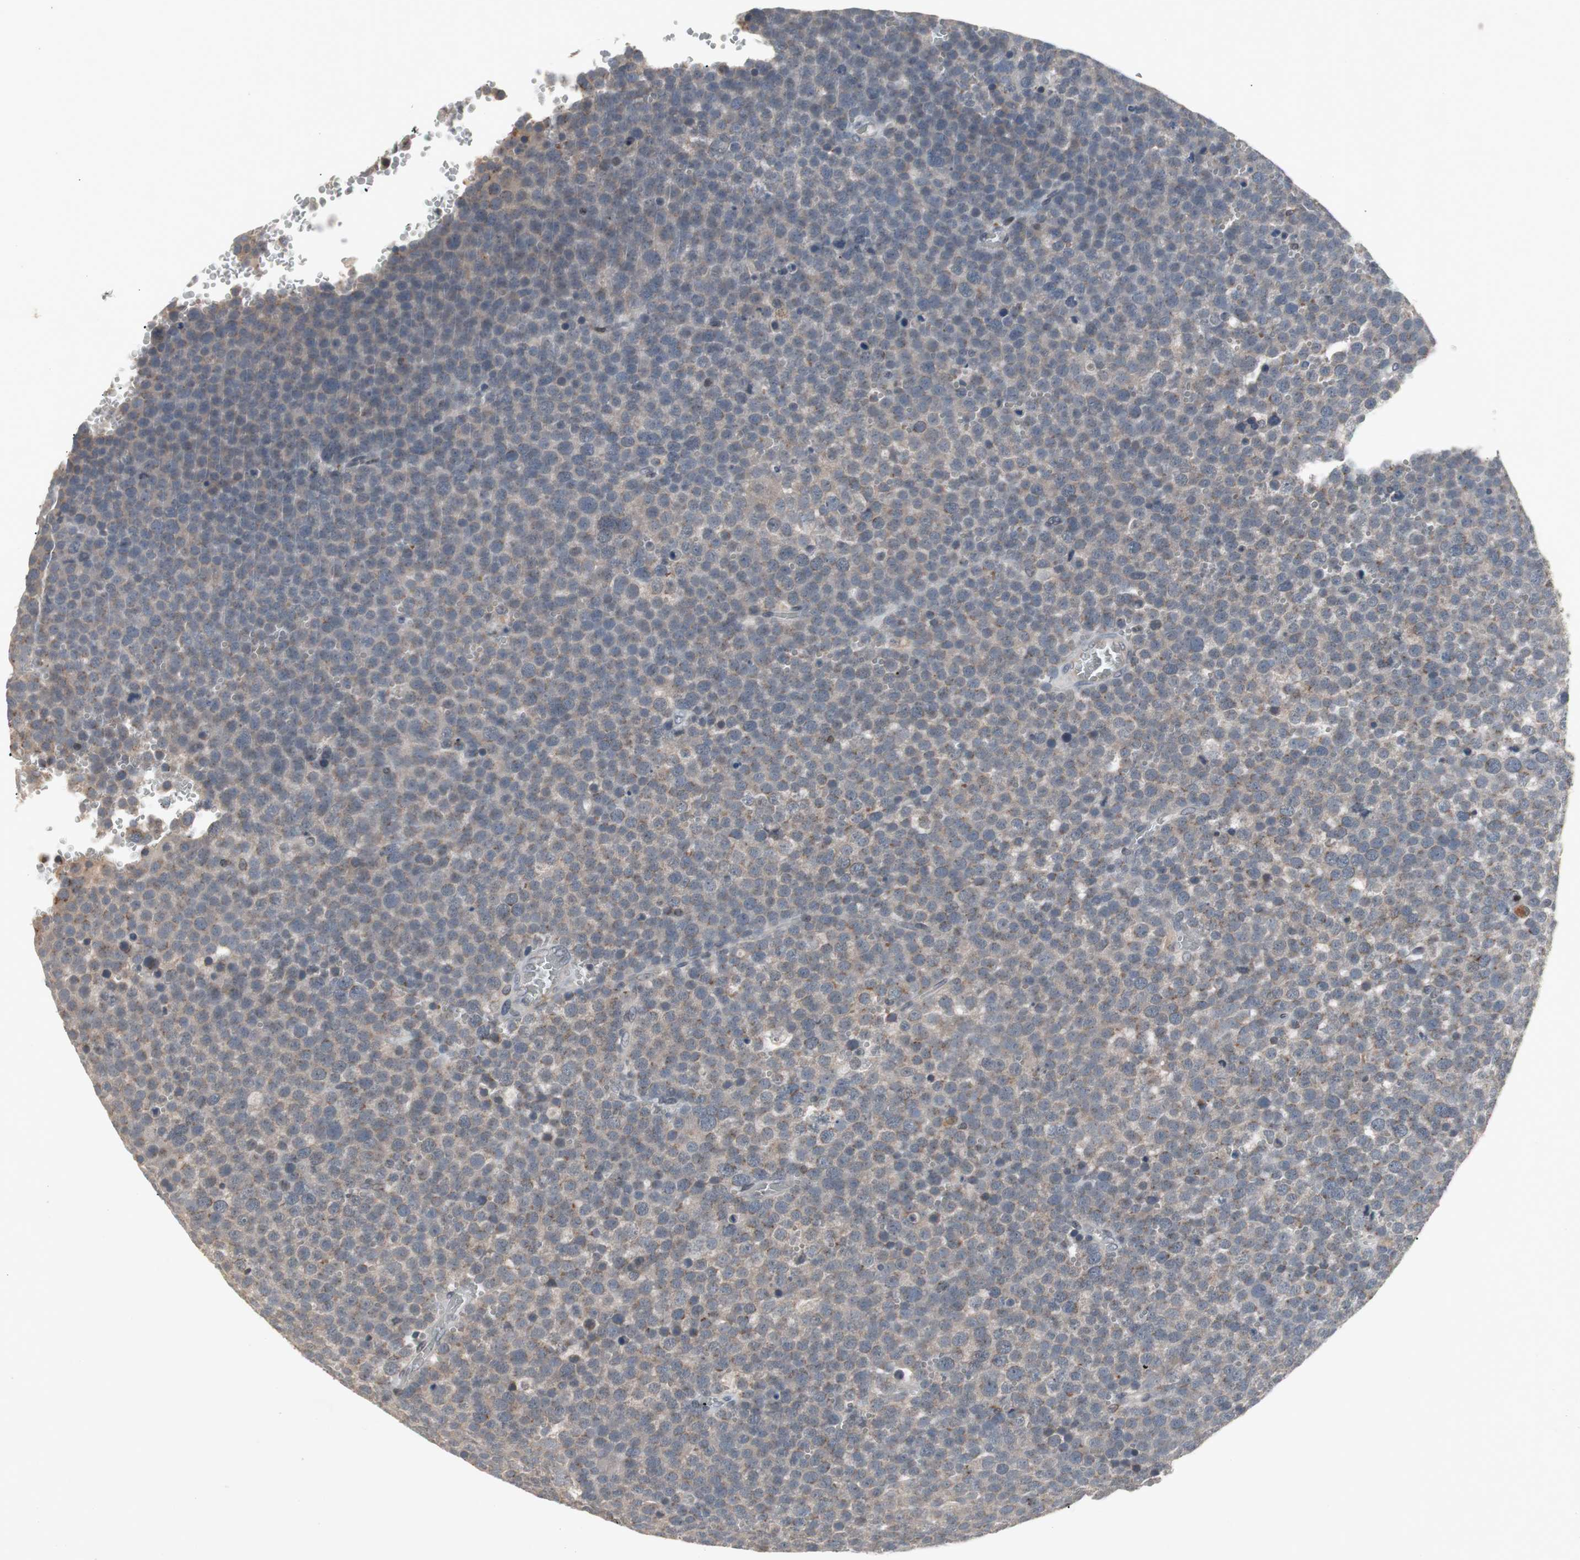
{"staining": {"intensity": "moderate", "quantity": "25%-75%", "location": "cytoplasmic/membranous"}, "tissue": "testis cancer", "cell_type": "Tumor cells", "image_type": "cancer", "snomed": [{"axis": "morphology", "description": "Seminoma, NOS"}, {"axis": "topography", "description": "Testis"}], "caption": "IHC (DAB) staining of seminoma (testis) shows moderate cytoplasmic/membranous protein staining in about 25%-75% of tumor cells.", "gene": "ZNF396", "patient": {"sex": "male", "age": 71}}